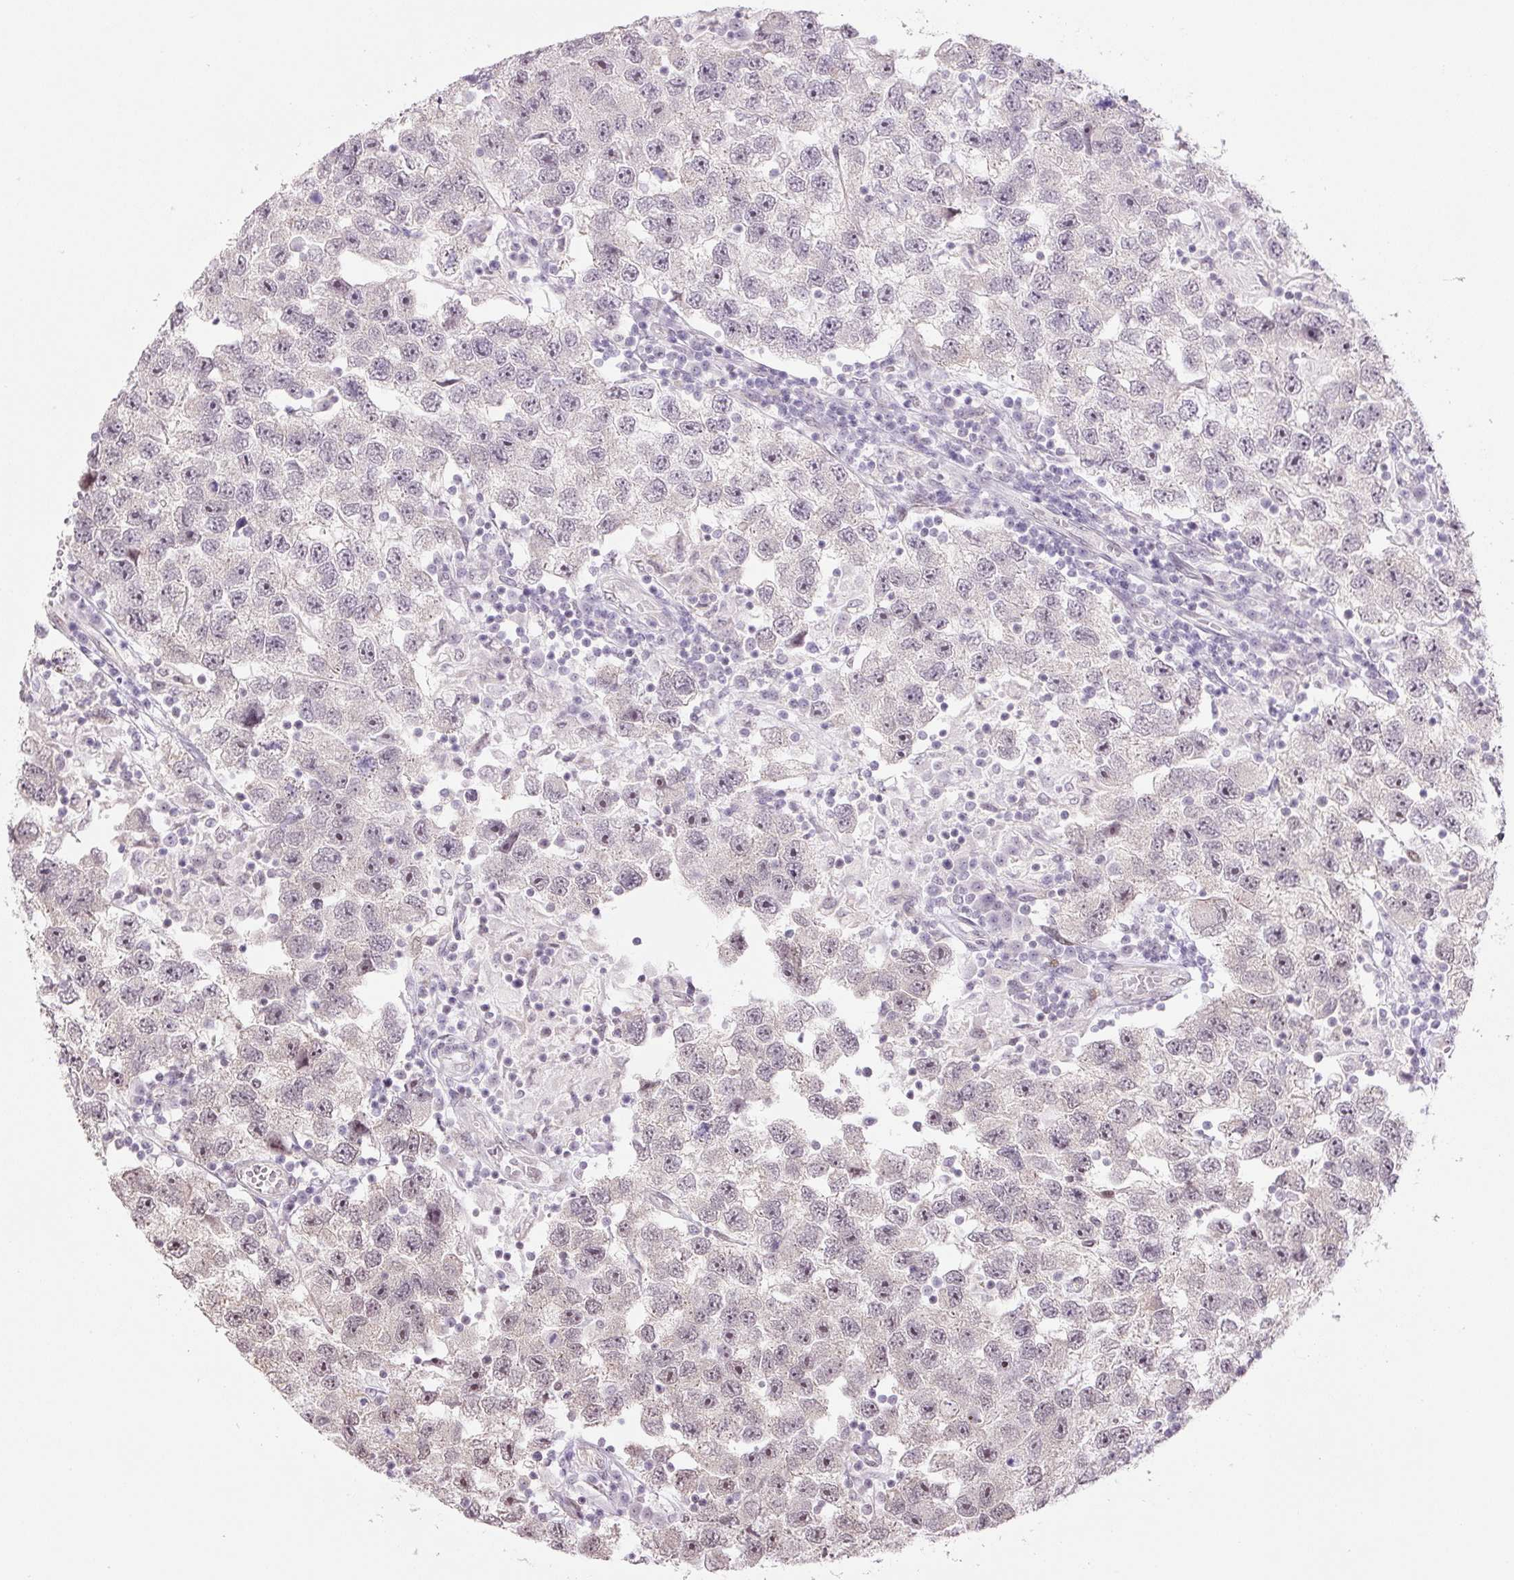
{"staining": {"intensity": "weak", "quantity": "<25%", "location": "nuclear"}, "tissue": "testis cancer", "cell_type": "Tumor cells", "image_type": "cancer", "snomed": [{"axis": "morphology", "description": "Seminoma, NOS"}, {"axis": "topography", "description": "Testis"}], "caption": "Immunohistochemical staining of human seminoma (testis) demonstrates no significant expression in tumor cells. (Stains: DAB (3,3'-diaminobenzidine) IHC with hematoxylin counter stain, Microscopy: brightfield microscopy at high magnification).", "gene": "TCFL5", "patient": {"sex": "male", "age": 26}}